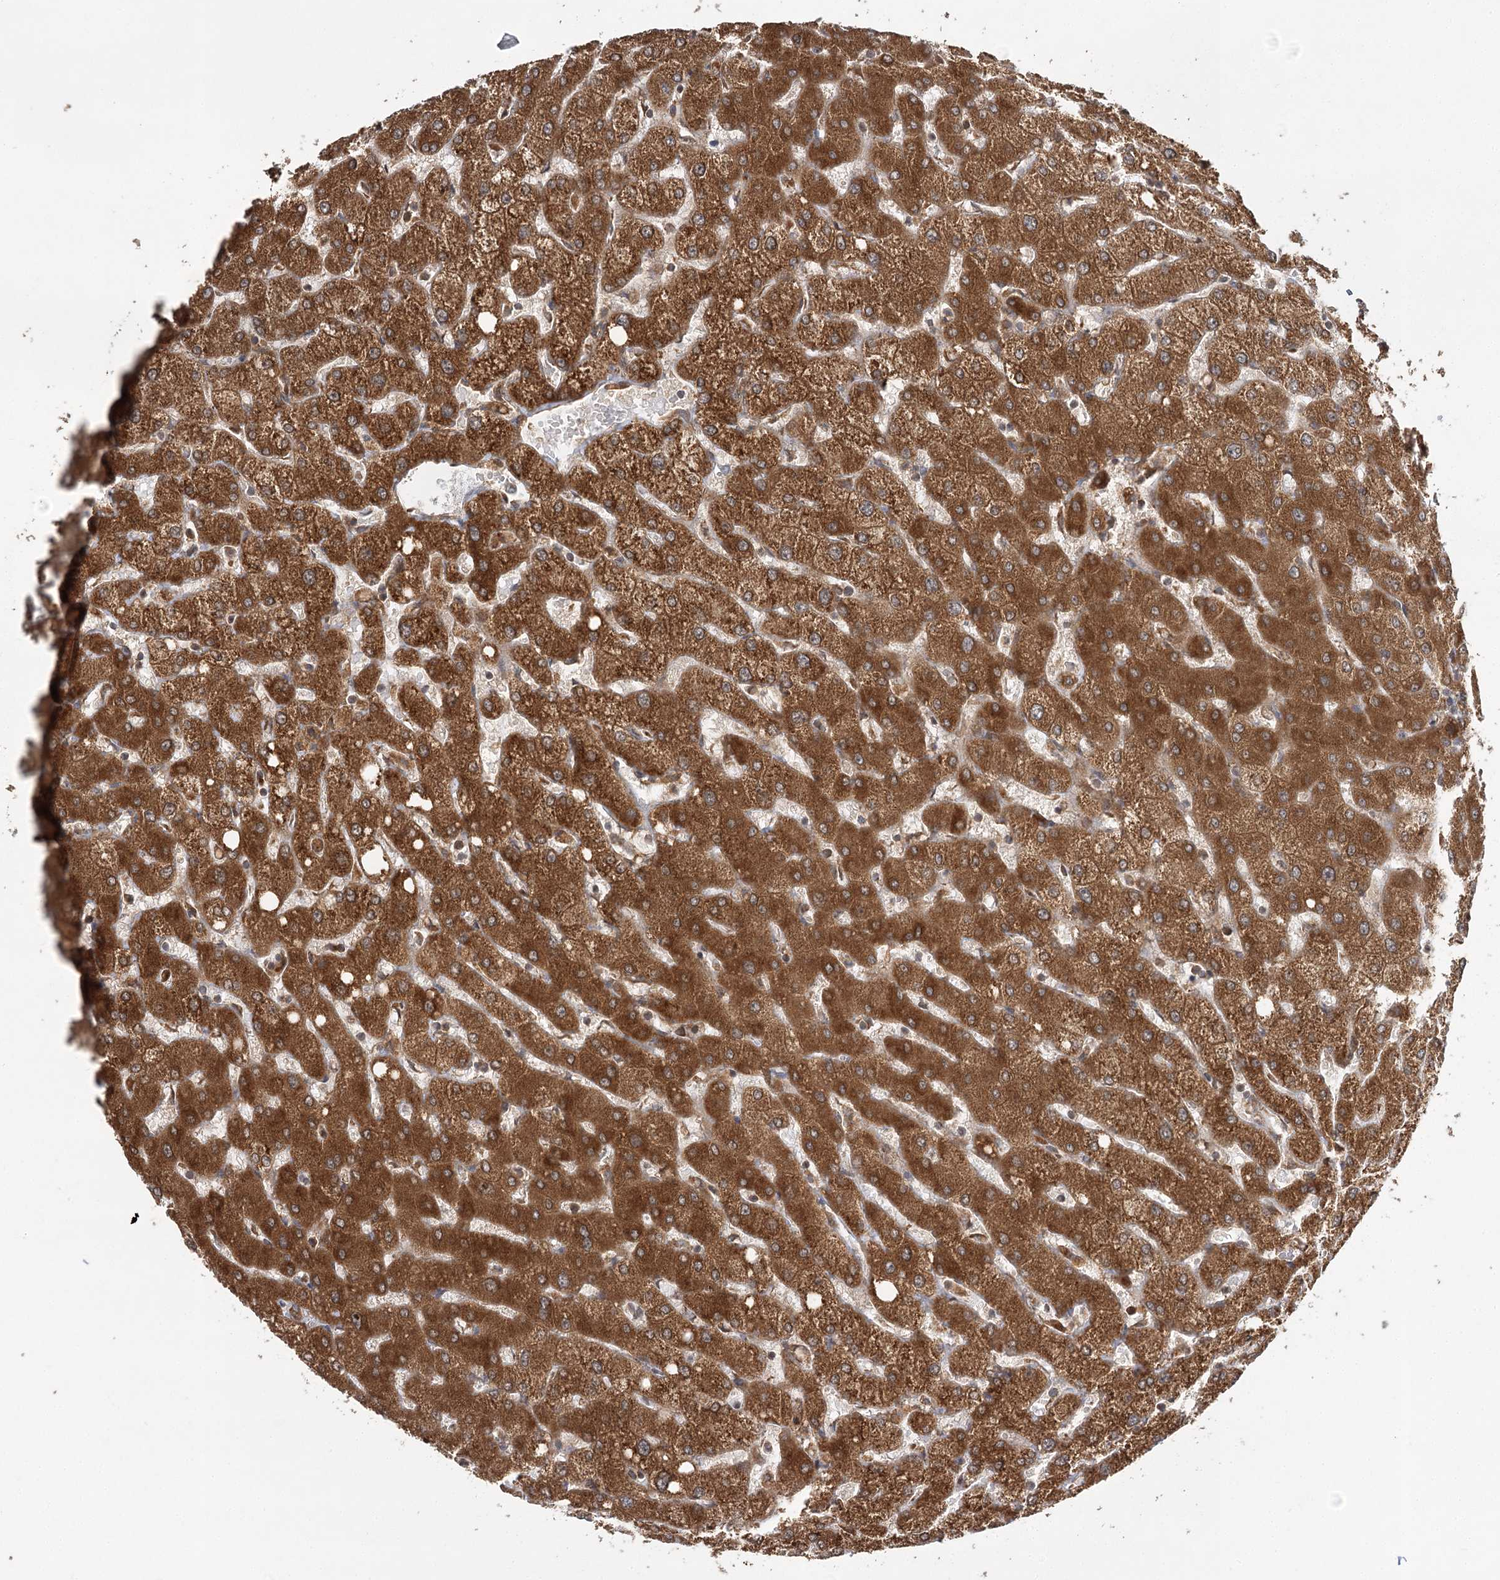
{"staining": {"intensity": "moderate", "quantity": ">75%", "location": "cytoplasmic/membranous"}, "tissue": "liver", "cell_type": "Cholangiocytes", "image_type": "normal", "snomed": [{"axis": "morphology", "description": "Normal tissue, NOS"}, {"axis": "topography", "description": "Liver"}], "caption": "Protein analysis of normal liver exhibits moderate cytoplasmic/membranous staining in approximately >75% of cholangiocytes.", "gene": "DNAJB14", "patient": {"sex": "female", "age": 54}}